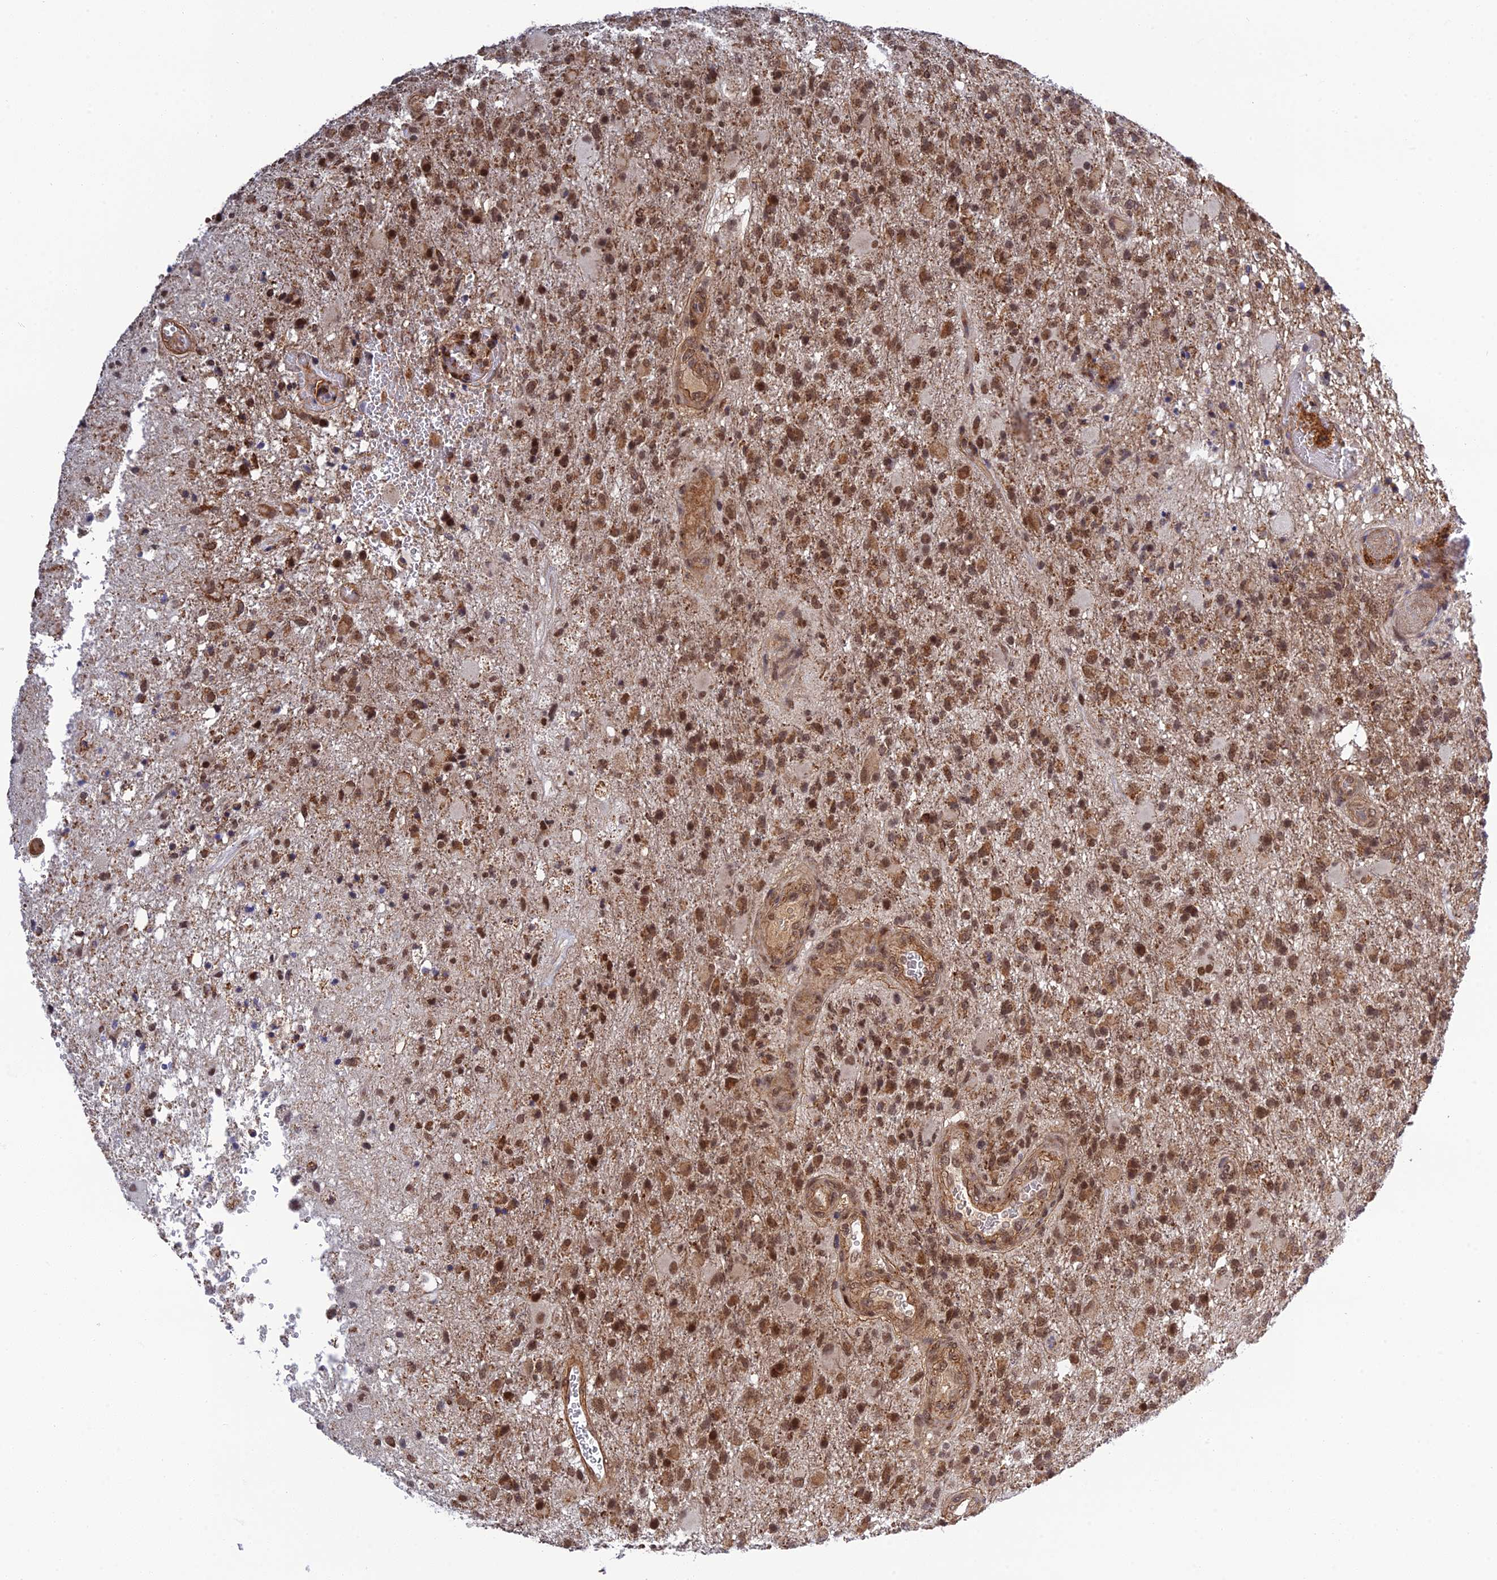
{"staining": {"intensity": "moderate", "quantity": ">75%", "location": "cytoplasmic/membranous,nuclear"}, "tissue": "glioma", "cell_type": "Tumor cells", "image_type": "cancer", "snomed": [{"axis": "morphology", "description": "Glioma, malignant, High grade"}, {"axis": "topography", "description": "Brain"}], "caption": "This image displays IHC staining of glioma, with medium moderate cytoplasmic/membranous and nuclear positivity in approximately >75% of tumor cells.", "gene": "REXO1", "patient": {"sex": "female", "age": 74}}